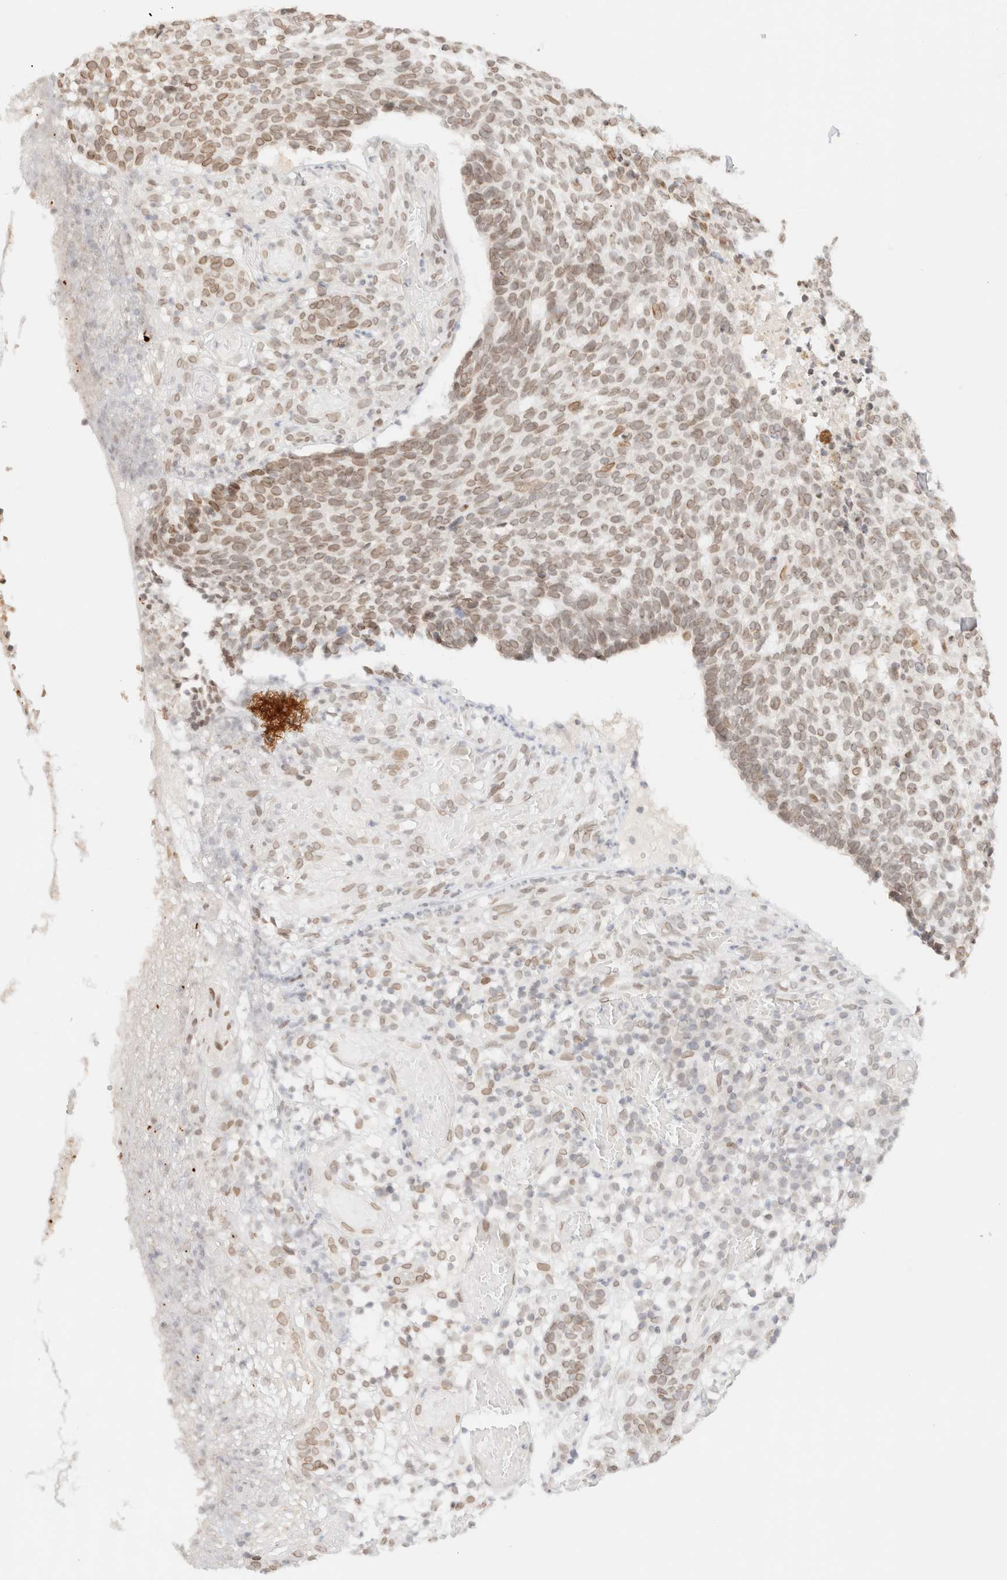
{"staining": {"intensity": "weak", "quantity": ">75%", "location": "cytoplasmic/membranous,nuclear"}, "tissue": "skin cancer", "cell_type": "Tumor cells", "image_type": "cancer", "snomed": [{"axis": "morphology", "description": "Basal cell carcinoma"}, {"axis": "topography", "description": "Skin"}], "caption": "Skin cancer (basal cell carcinoma) stained with immunohistochemistry (IHC) demonstrates weak cytoplasmic/membranous and nuclear staining in approximately >75% of tumor cells.", "gene": "ZNF770", "patient": {"sex": "male", "age": 85}}